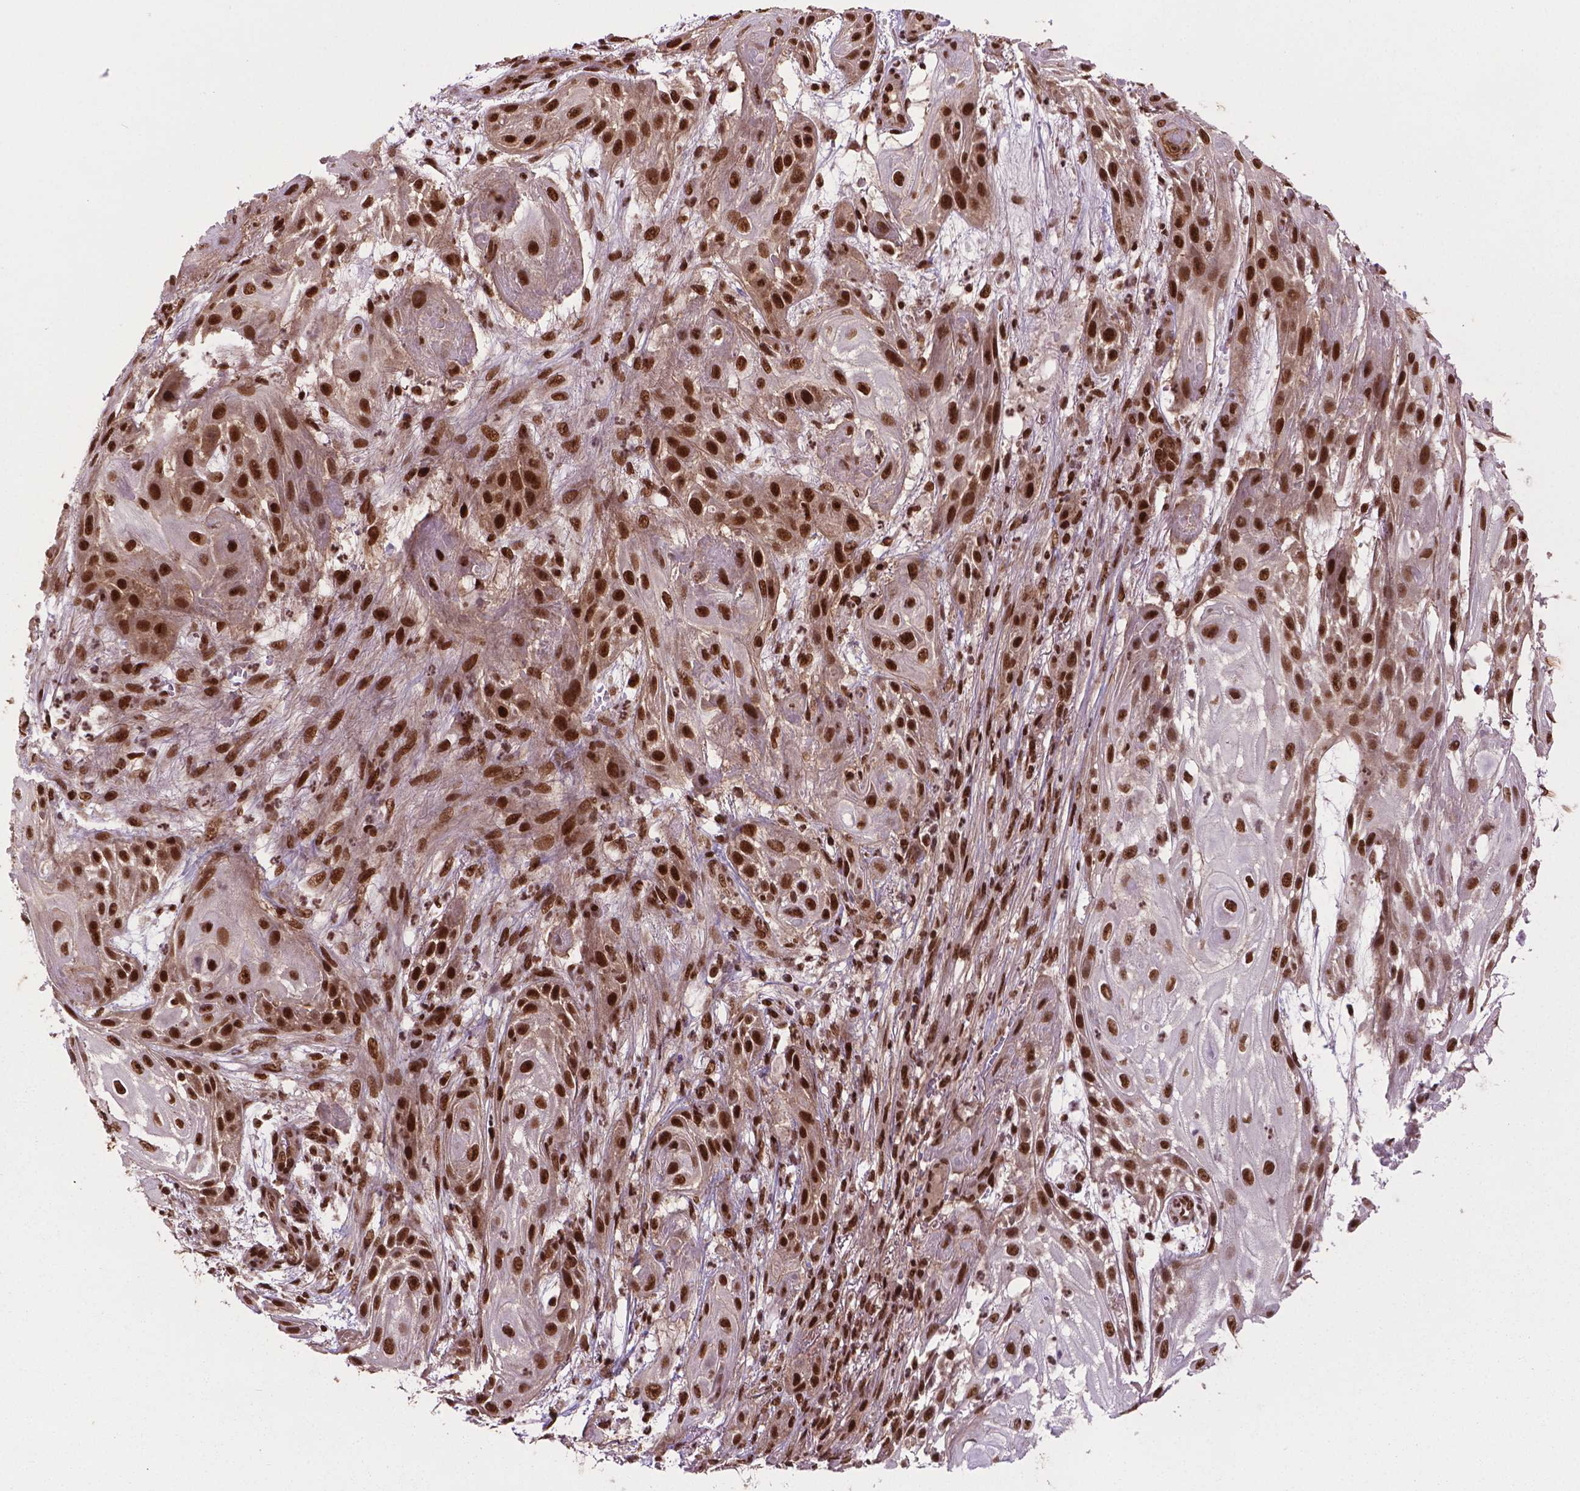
{"staining": {"intensity": "strong", "quantity": ">75%", "location": "nuclear"}, "tissue": "skin cancer", "cell_type": "Tumor cells", "image_type": "cancer", "snomed": [{"axis": "morphology", "description": "Squamous cell carcinoma, NOS"}, {"axis": "topography", "description": "Skin"}], "caption": "Tumor cells display strong nuclear positivity in about >75% of cells in skin cancer.", "gene": "SIRT6", "patient": {"sex": "male", "age": 62}}